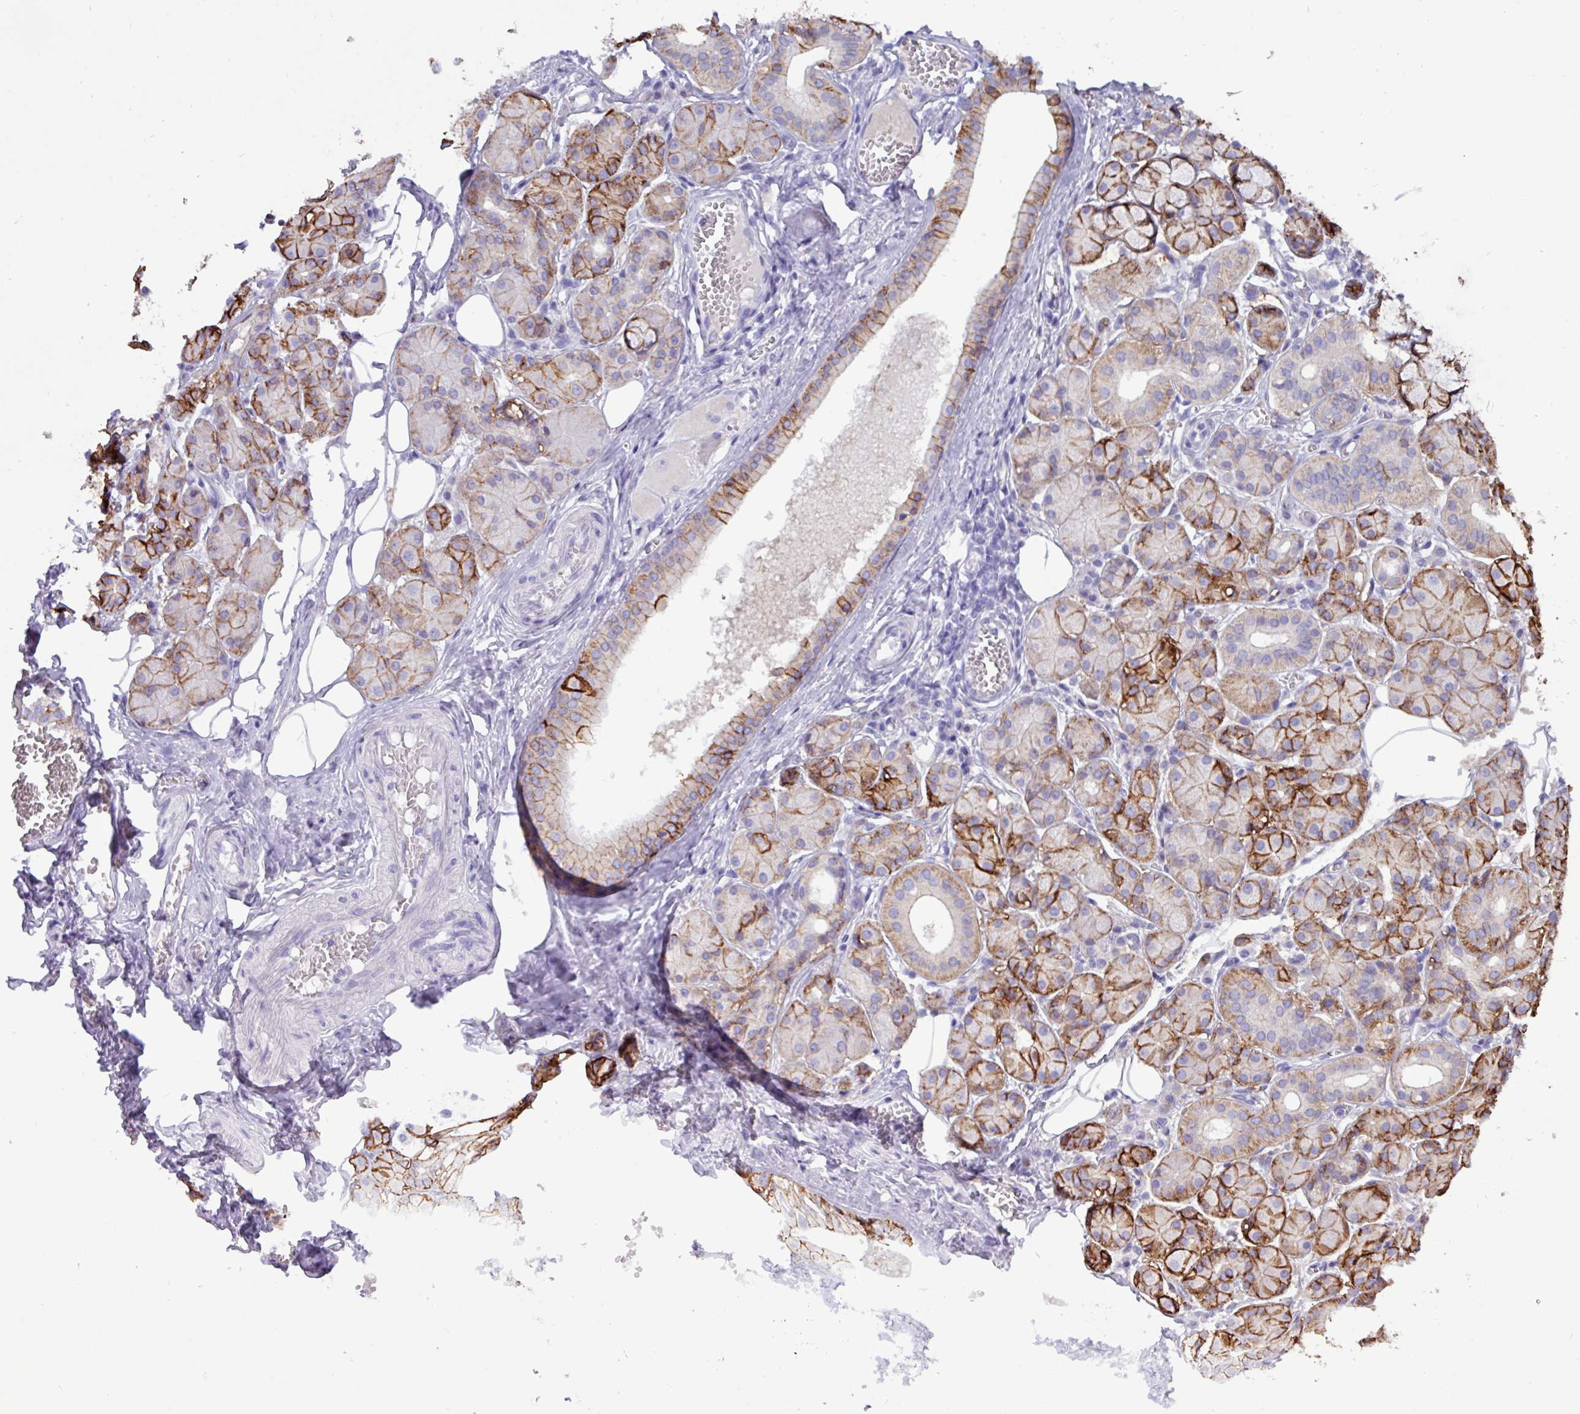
{"staining": {"intensity": "moderate", "quantity": "25%-75%", "location": "cytoplasmic/membranous"}, "tissue": "salivary gland", "cell_type": "Glandular cells", "image_type": "normal", "snomed": [{"axis": "morphology", "description": "Squamous cell carcinoma, NOS"}, {"axis": "topography", "description": "Skin"}, {"axis": "topography", "description": "Head-Neck"}], "caption": "Immunohistochemical staining of benign salivary gland shows 25%-75% levels of moderate cytoplasmic/membranous protein expression in about 25%-75% of glandular cells.", "gene": "EPCAM", "patient": {"sex": "male", "age": 80}}